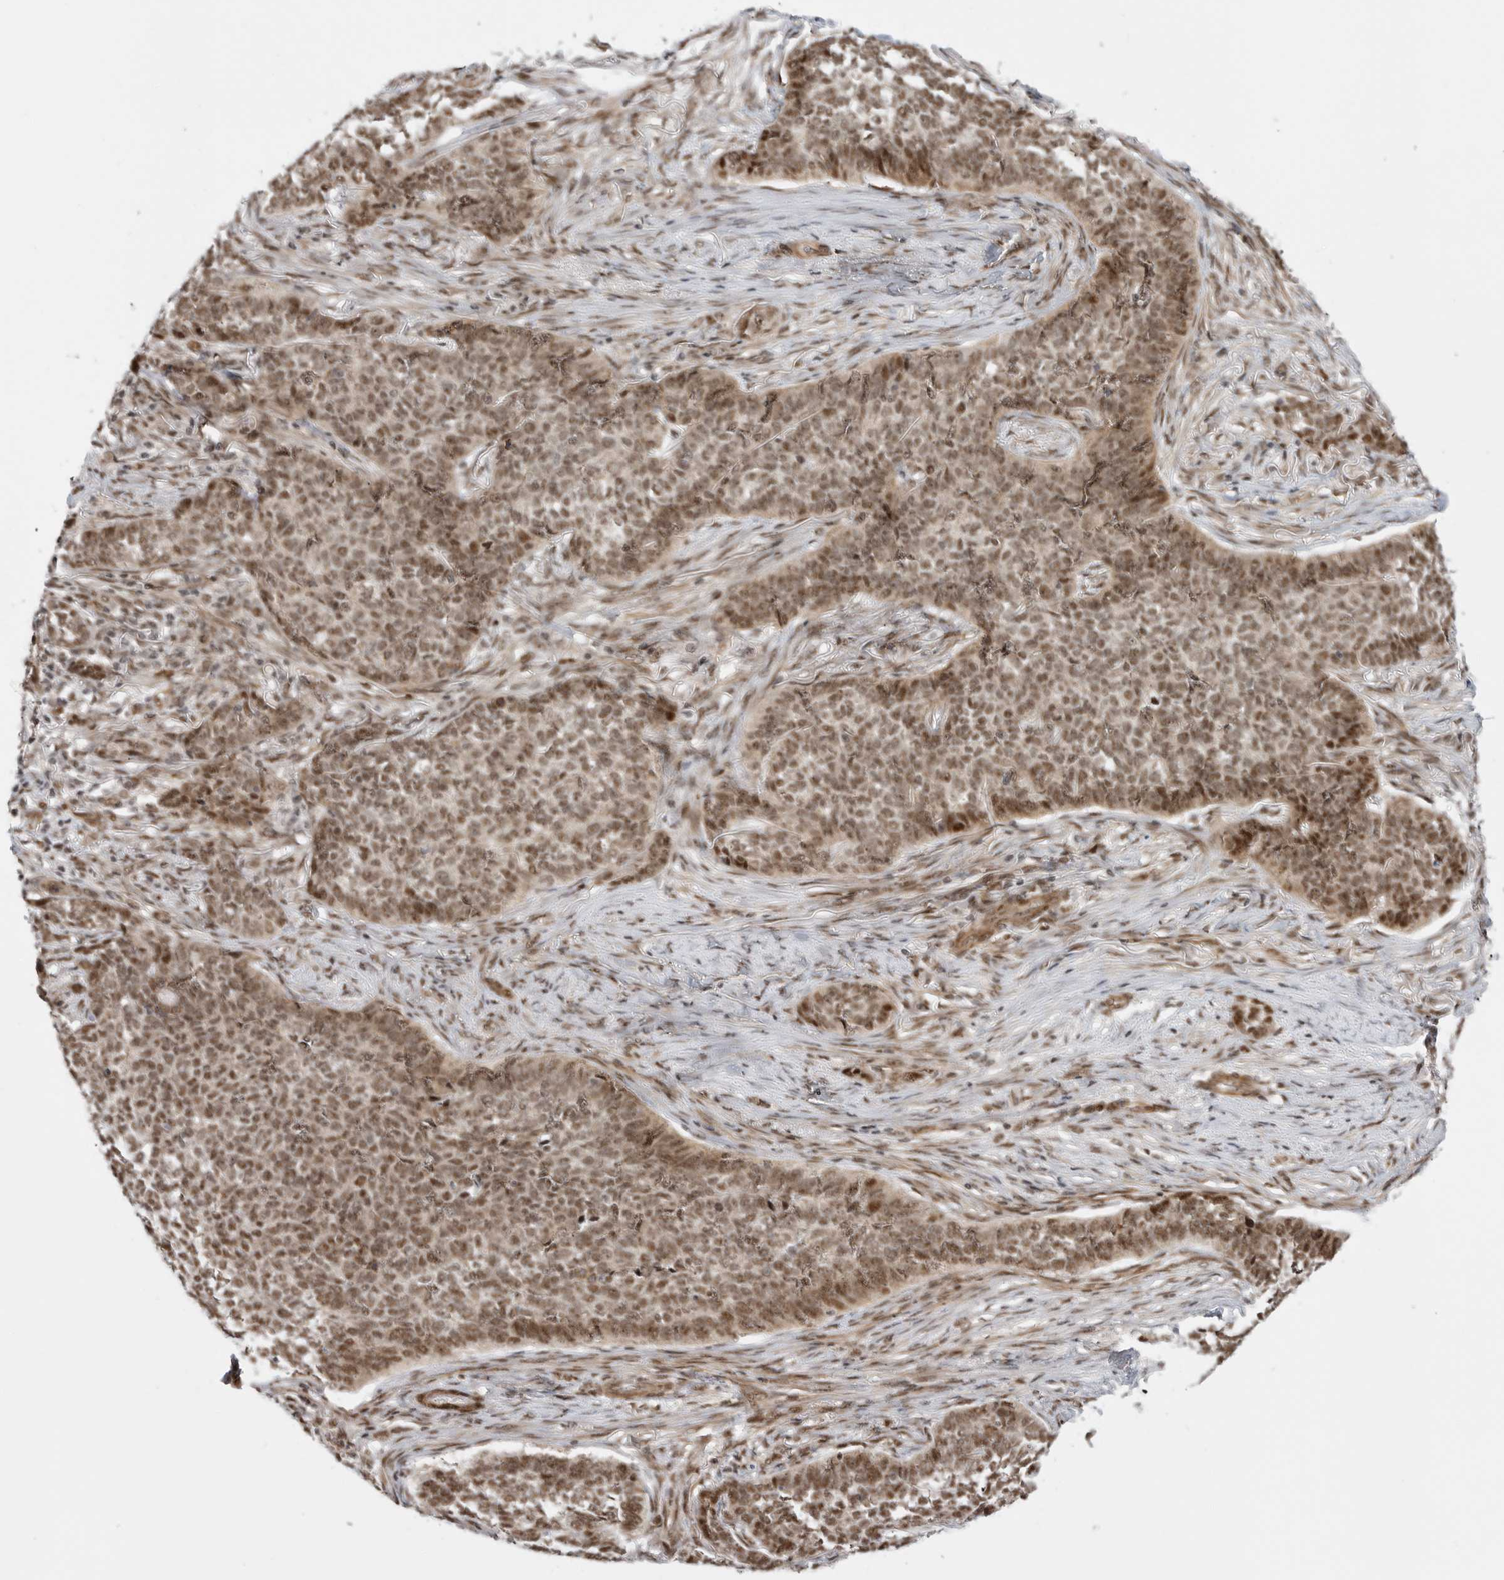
{"staining": {"intensity": "moderate", "quantity": ">75%", "location": "nuclear"}, "tissue": "skin cancer", "cell_type": "Tumor cells", "image_type": "cancer", "snomed": [{"axis": "morphology", "description": "Basal cell carcinoma"}, {"axis": "topography", "description": "Skin"}], "caption": "Human skin basal cell carcinoma stained with a protein marker reveals moderate staining in tumor cells.", "gene": "GPATCH2", "patient": {"sex": "male", "age": 85}}